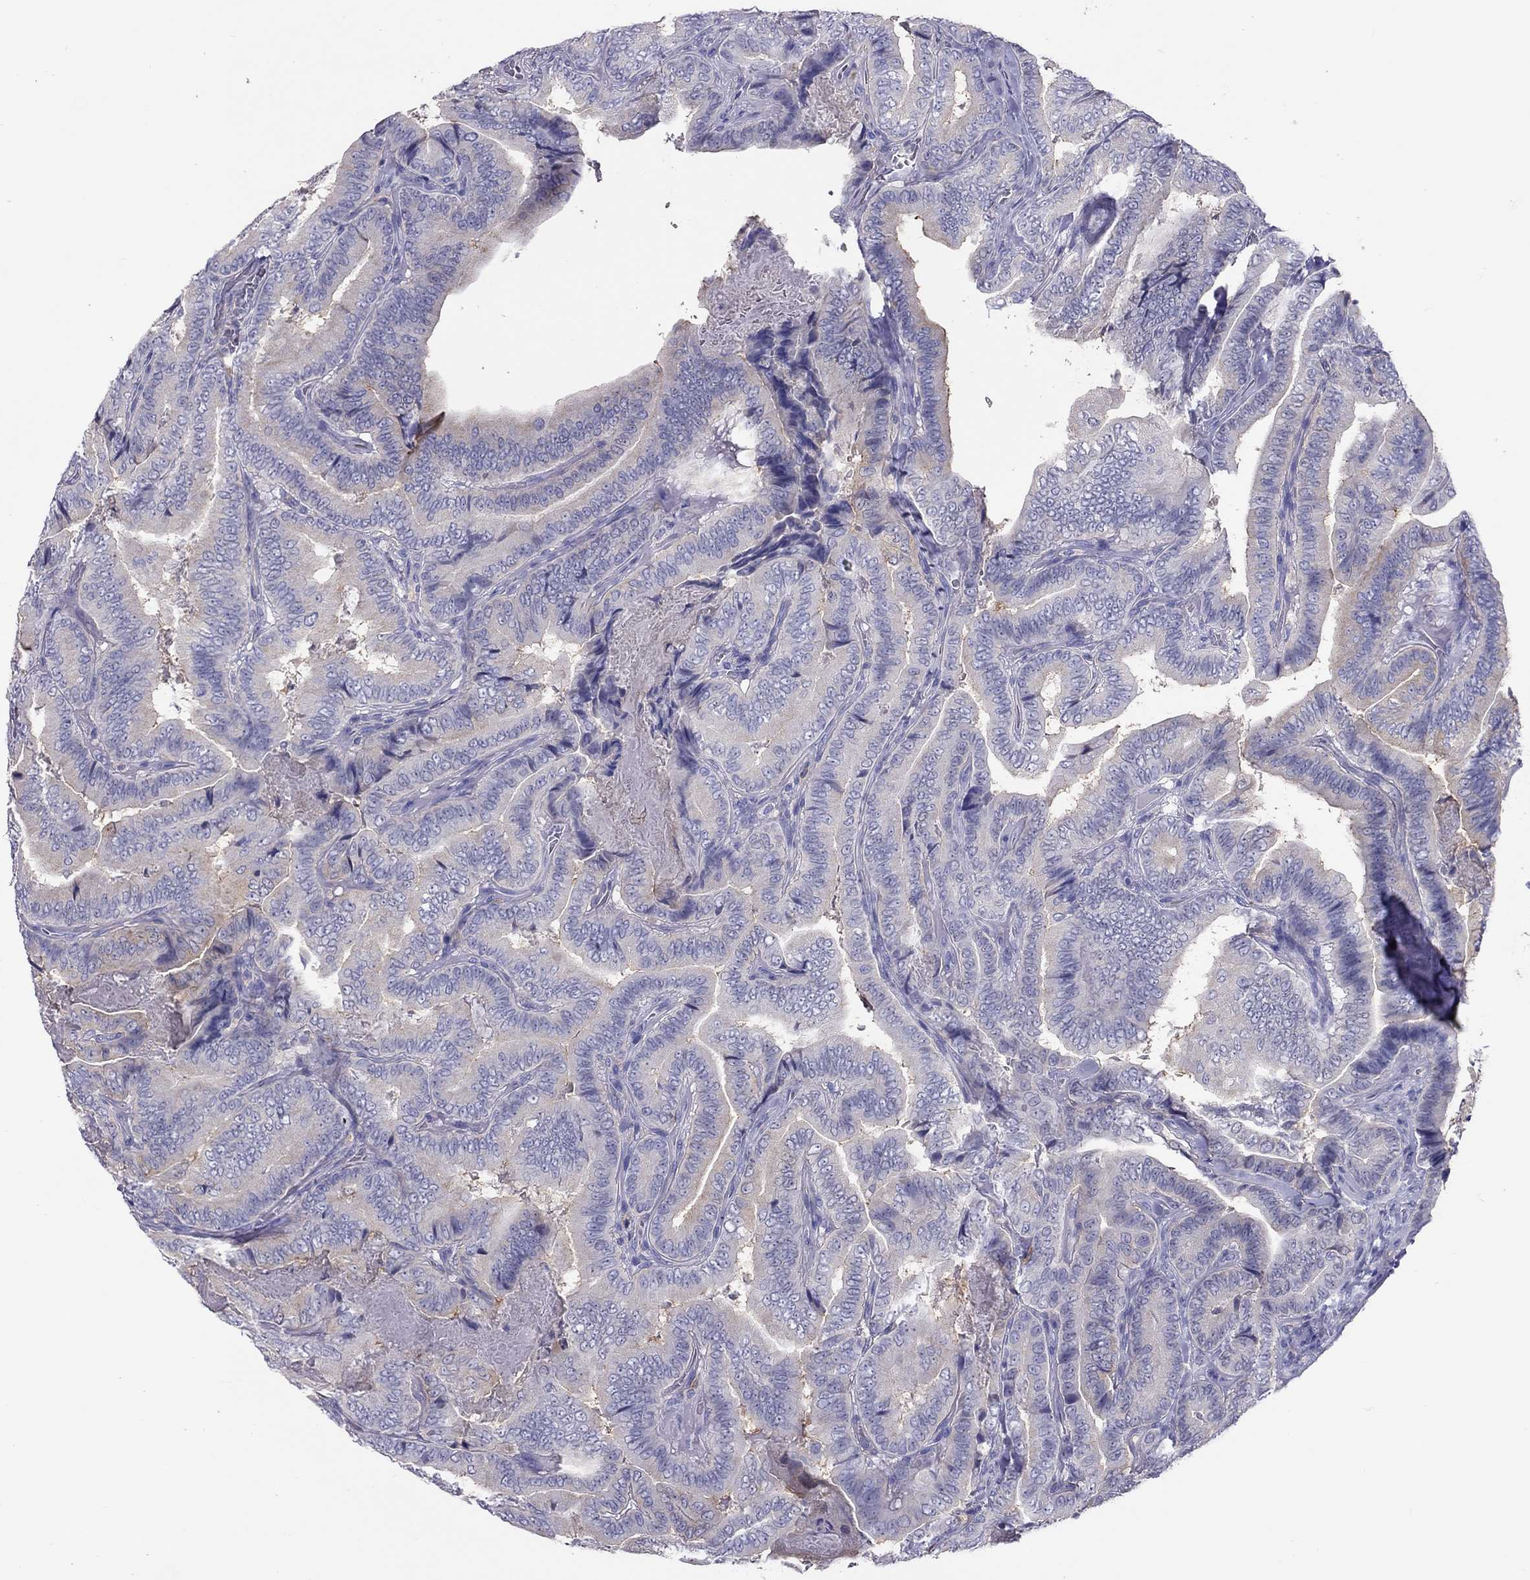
{"staining": {"intensity": "negative", "quantity": "none", "location": "none"}, "tissue": "thyroid cancer", "cell_type": "Tumor cells", "image_type": "cancer", "snomed": [{"axis": "morphology", "description": "Papillary adenocarcinoma, NOS"}, {"axis": "topography", "description": "Thyroid gland"}], "caption": "Human thyroid cancer (papillary adenocarcinoma) stained for a protein using IHC exhibits no expression in tumor cells.", "gene": "ALOX15B", "patient": {"sex": "male", "age": 61}}